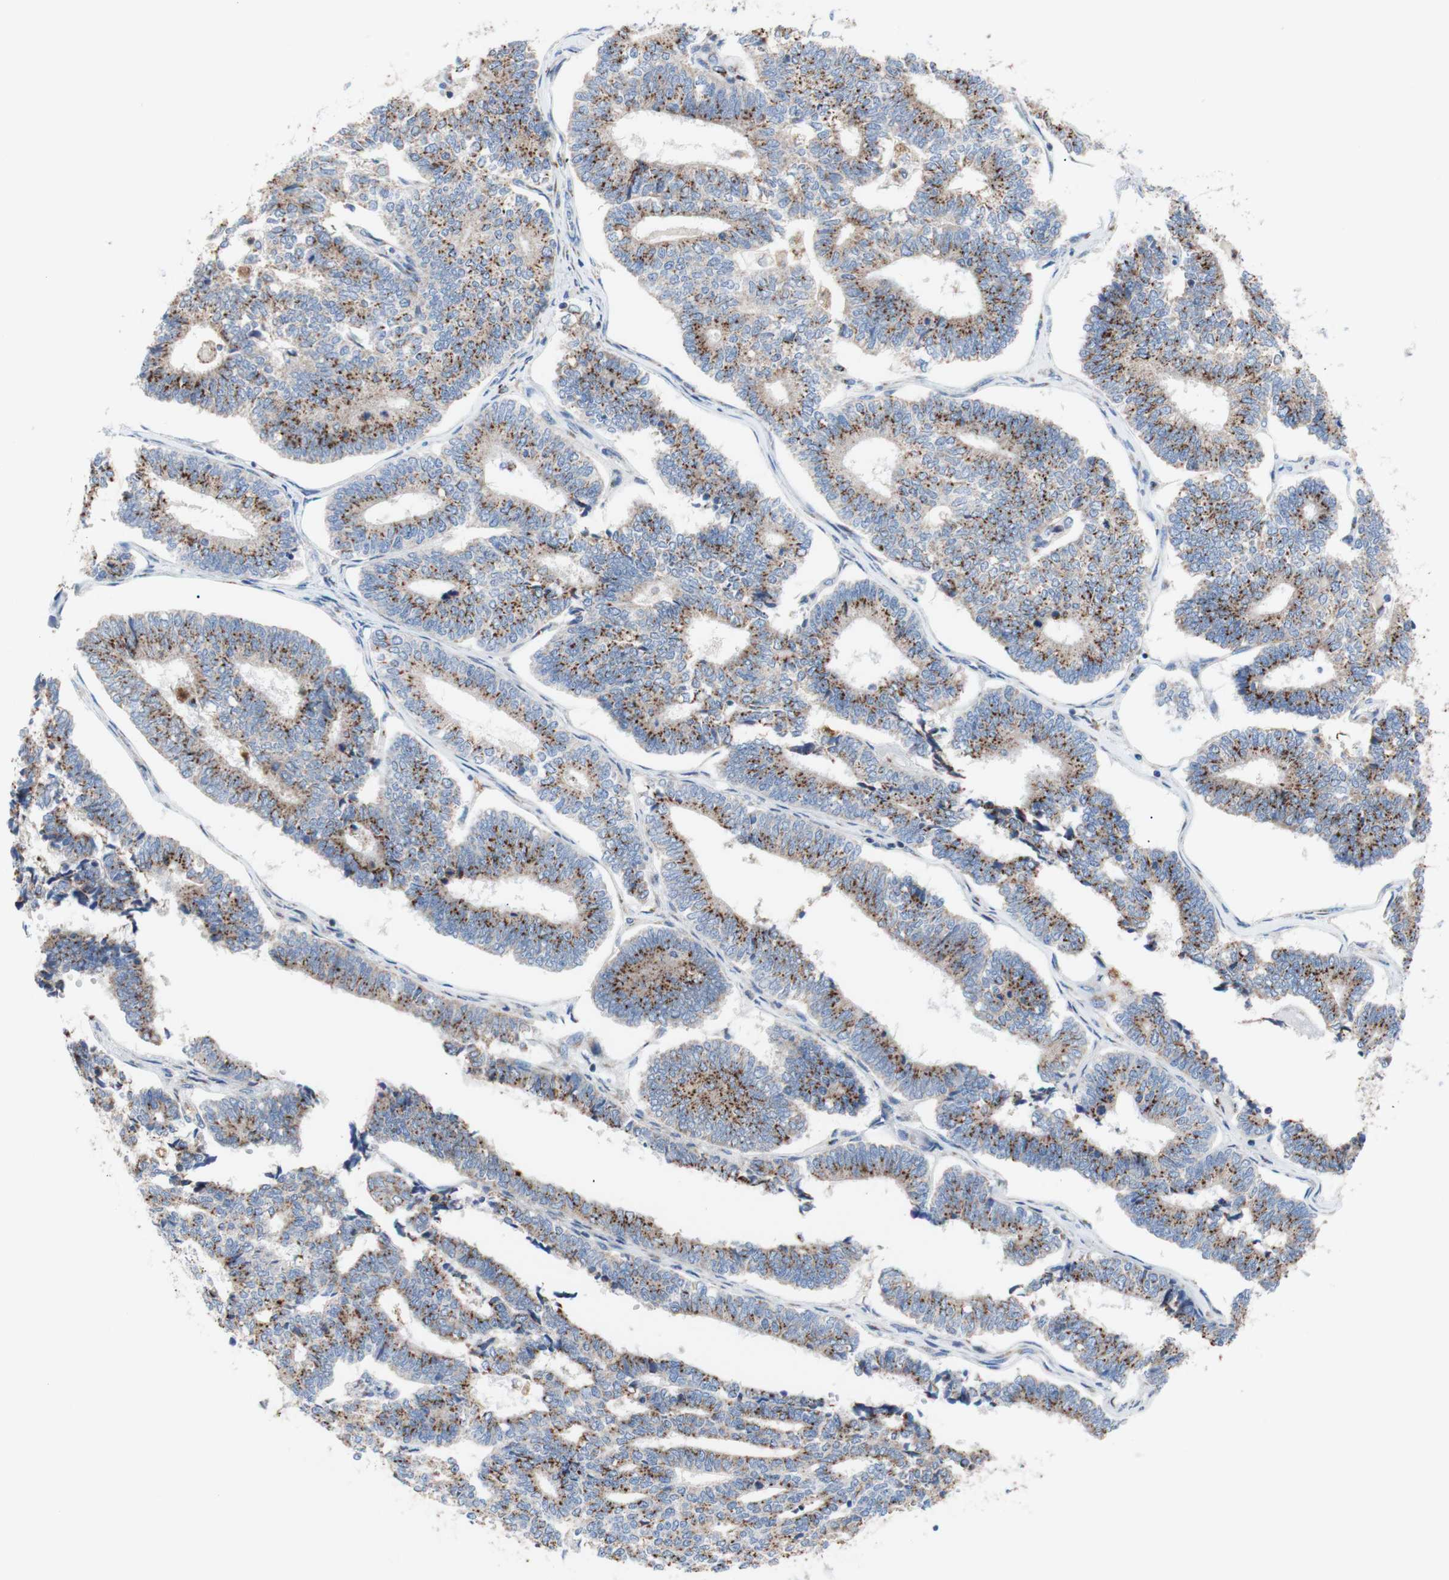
{"staining": {"intensity": "moderate", "quantity": "25%-75%", "location": "cytoplasmic/membranous"}, "tissue": "endometrial cancer", "cell_type": "Tumor cells", "image_type": "cancer", "snomed": [{"axis": "morphology", "description": "Adenocarcinoma, NOS"}, {"axis": "topography", "description": "Endometrium"}], "caption": "Adenocarcinoma (endometrial) stained for a protein (brown) exhibits moderate cytoplasmic/membranous positive staining in about 25%-75% of tumor cells.", "gene": "GALNT2", "patient": {"sex": "female", "age": 70}}